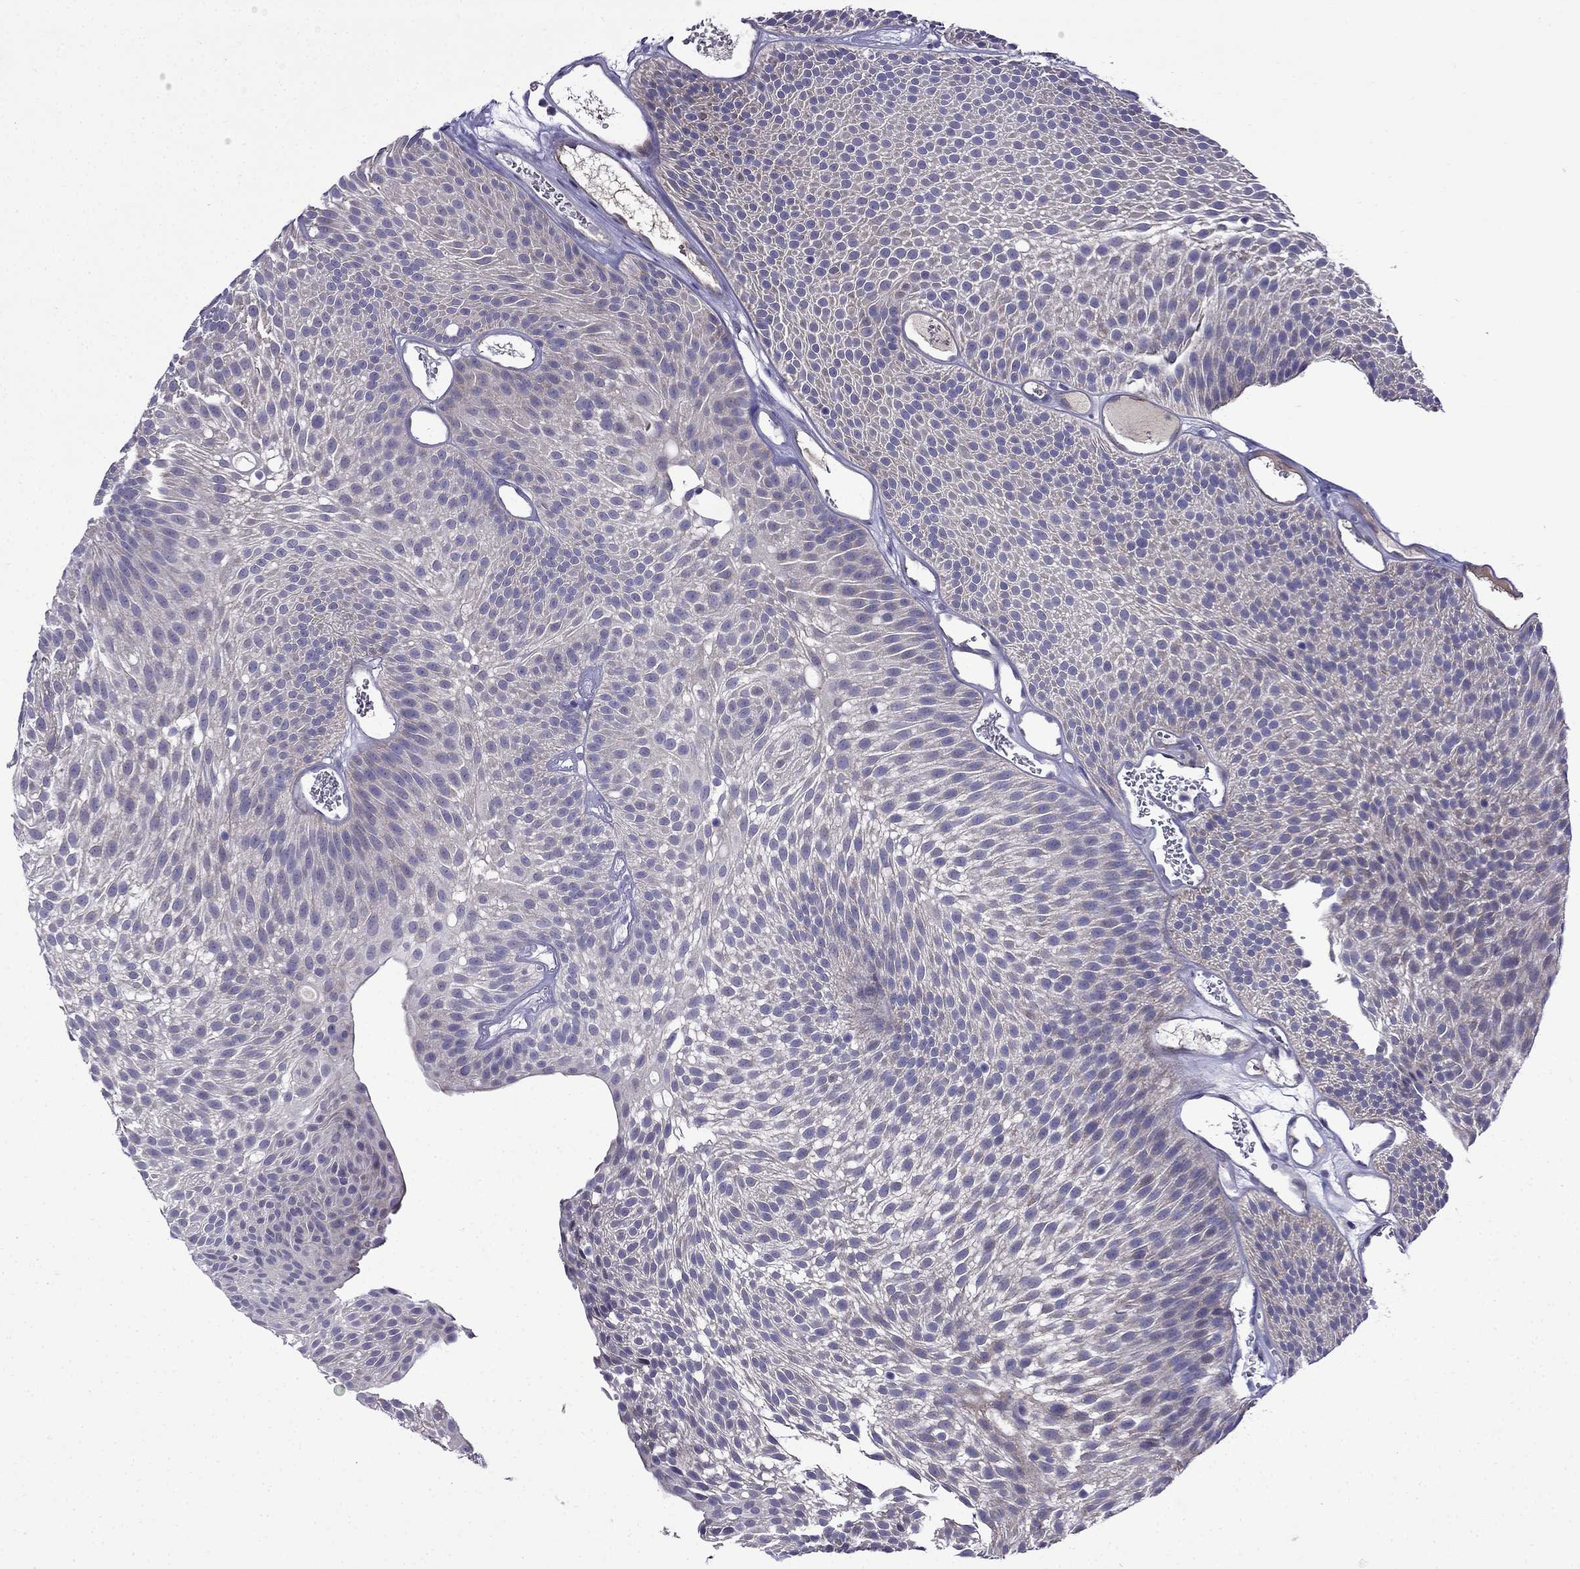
{"staining": {"intensity": "weak", "quantity": "25%-75%", "location": "cytoplasmic/membranous"}, "tissue": "urothelial cancer", "cell_type": "Tumor cells", "image_type": "cancer", "snomed": [{"axis": "morphology", "description": "Urothelial carcinoma, Low grade"}, {"axis": "topography", "description": "Urinary bladder"}], "caption": "A low amount of weak cytoplasmic/membranous positivity is present in about 25%-75% of tumor cells in urothelial cancer tissue.", "gene": "PI16", "patient": {"sex": "male", "age": 52}}